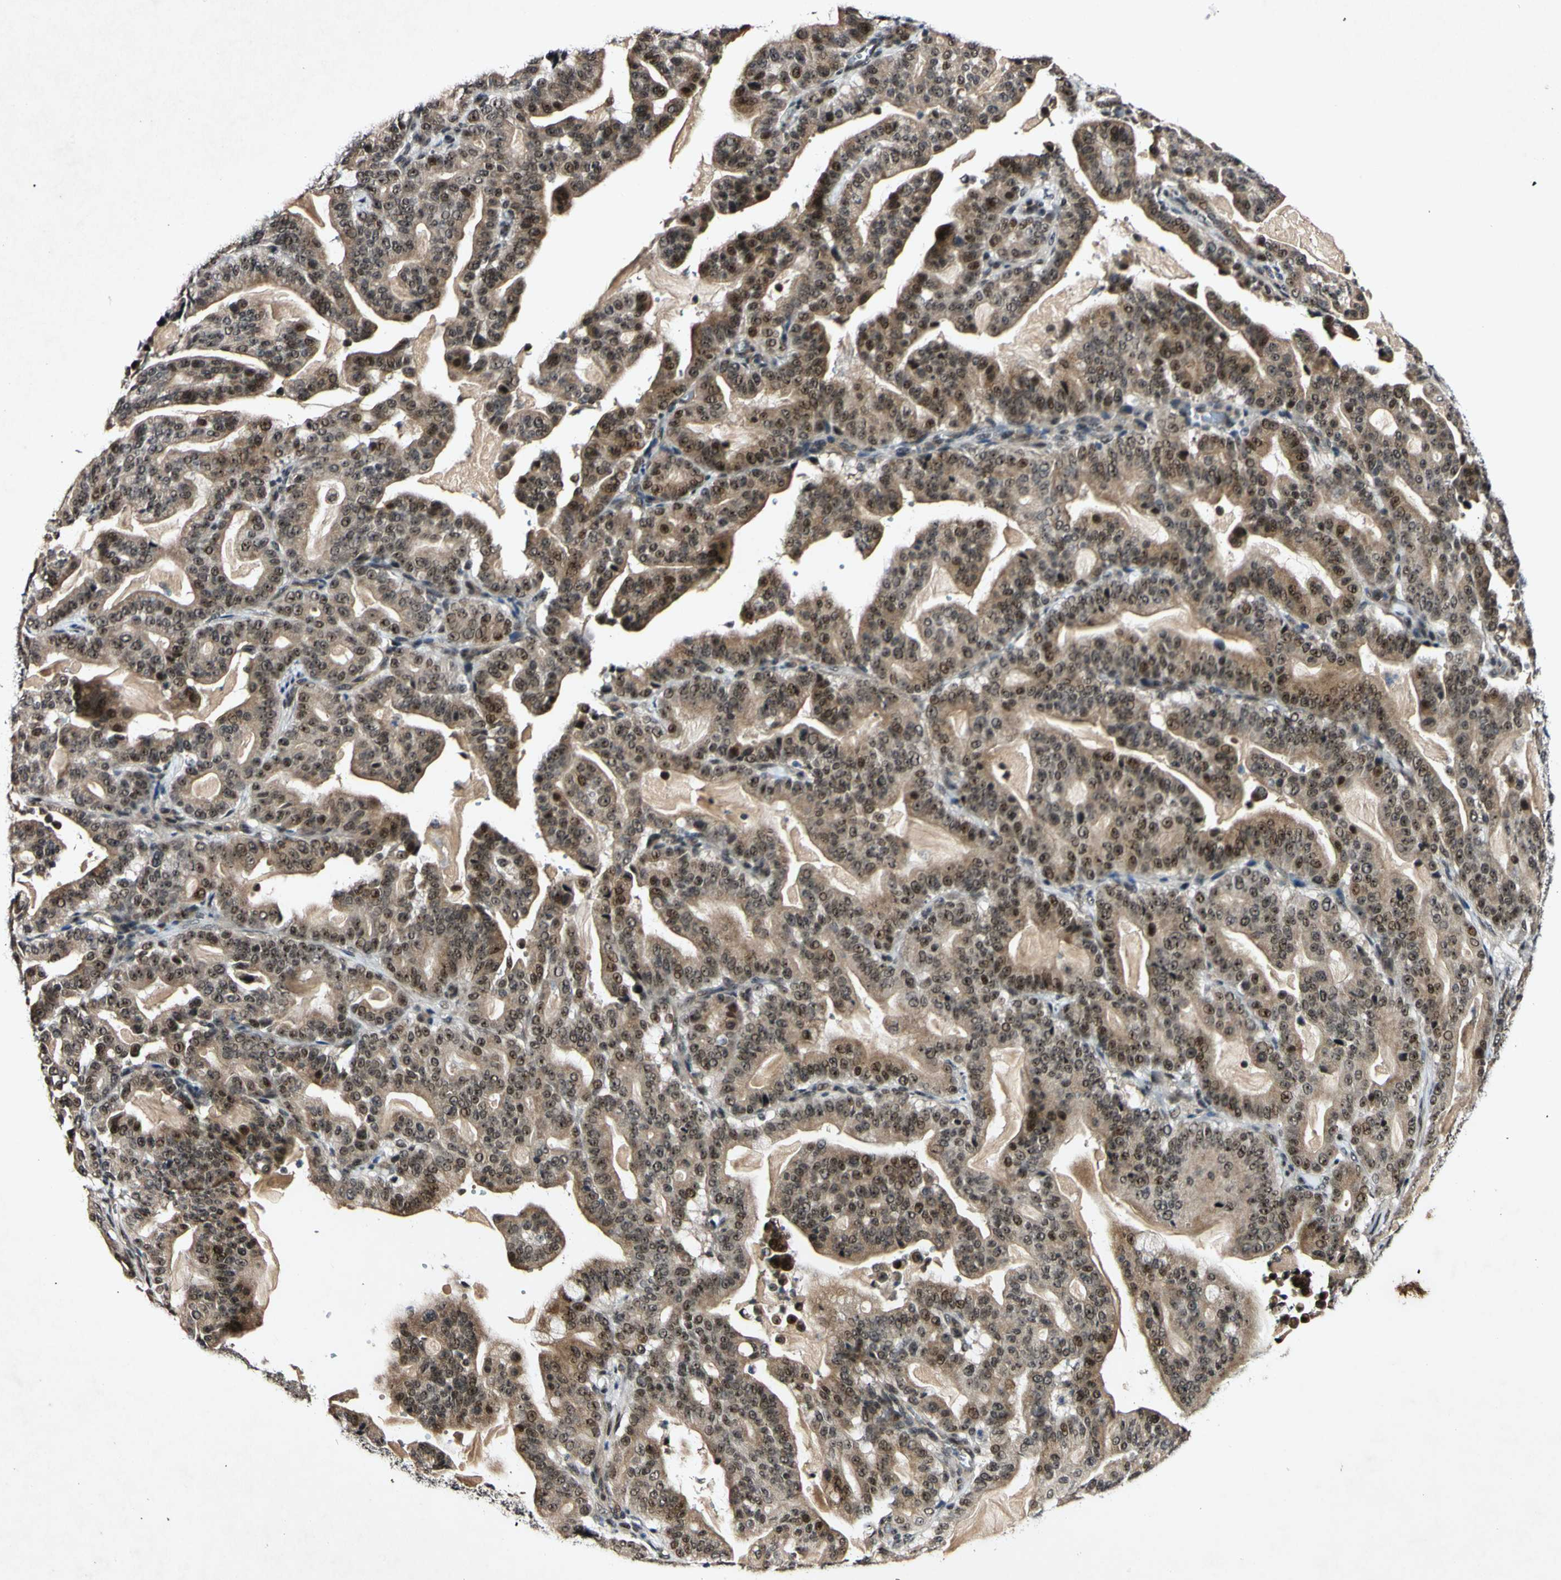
{"staining": {"intensity": "moderate", "quantity": ">75%", "location": "cytoplasmic/membranous,nuclear"}, "tissue": "pancreatic cancer", "cell_type": "Tumor cells", "image_type": "cancer", "snomed": [{"axis": "morphology", "description": "Adenocarcinoma, NOS"}, {"axis": "topography", "description": "Pancreas"}], "caption": "A histopathology image showing moderate cytoplasmic/membranous and nuclear expression in approximately >75% of tumor cells in pancreatic cancer (adenocarcinoma), as visualized by brown immunohistochemical staining.", "gene": "POLR2F", "patient": {"sex": "male", "age": 63}}